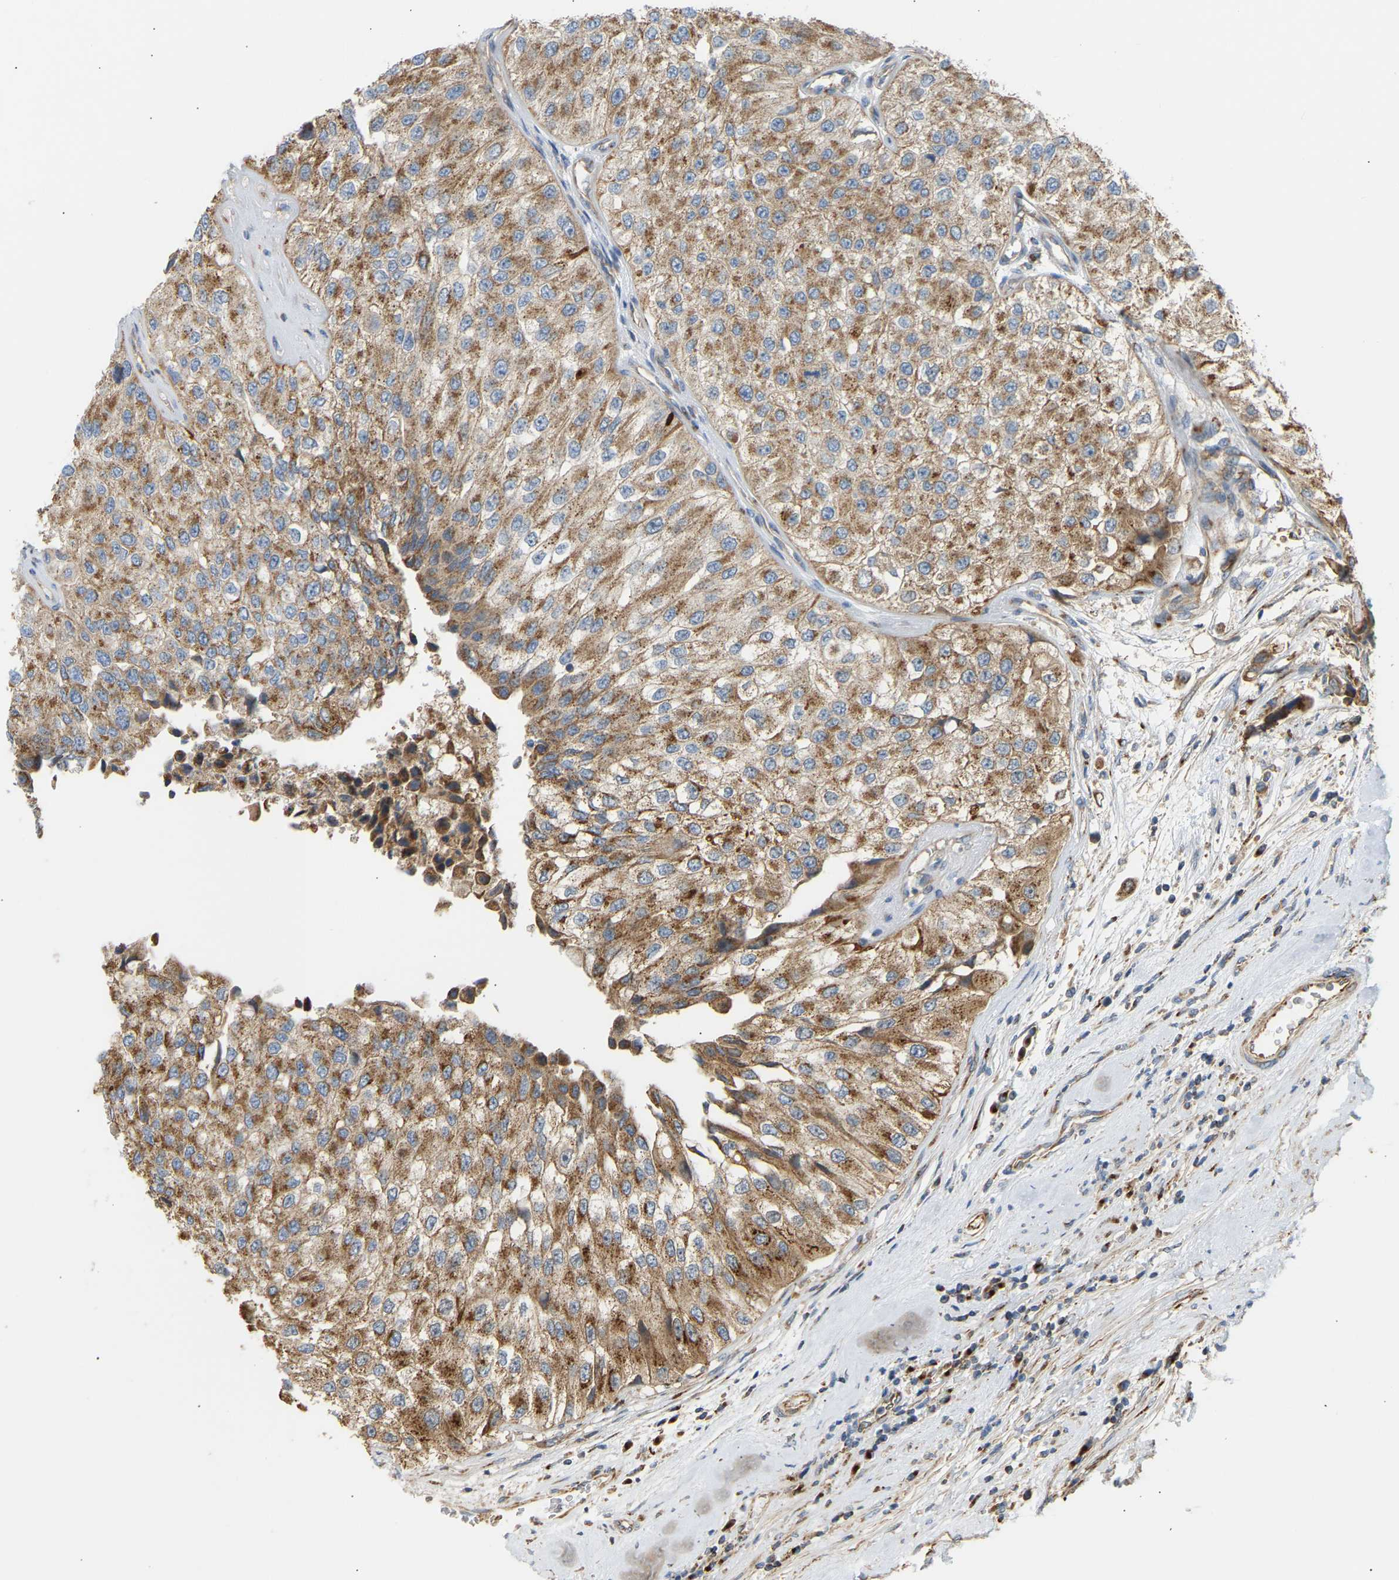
{"staining": {"intensity": "moderate", "quantity": ">75%", "location": "cytoplasmic/membranous"}, "tissue": "urothelial cancer", "cell_type": "Tumor cells", "image_type": "cancer", "snomed": [{"axis": "morphology", "description": "Urothelial carcinoma, High grade"}, {"axis": "topography", "description": "Kidney"}, {"axis": "topography", "description": "Urinary bladder"}], "caption": "Urothelial carcinoma (high-grade) was stained to show a protein in brown. There is medium levels of moderate cytoplasmic/membranous positivity in approximately >75% of tumor cells.", "gene": "YIPF2", "patient": {"sex": "male", "age": 77}}